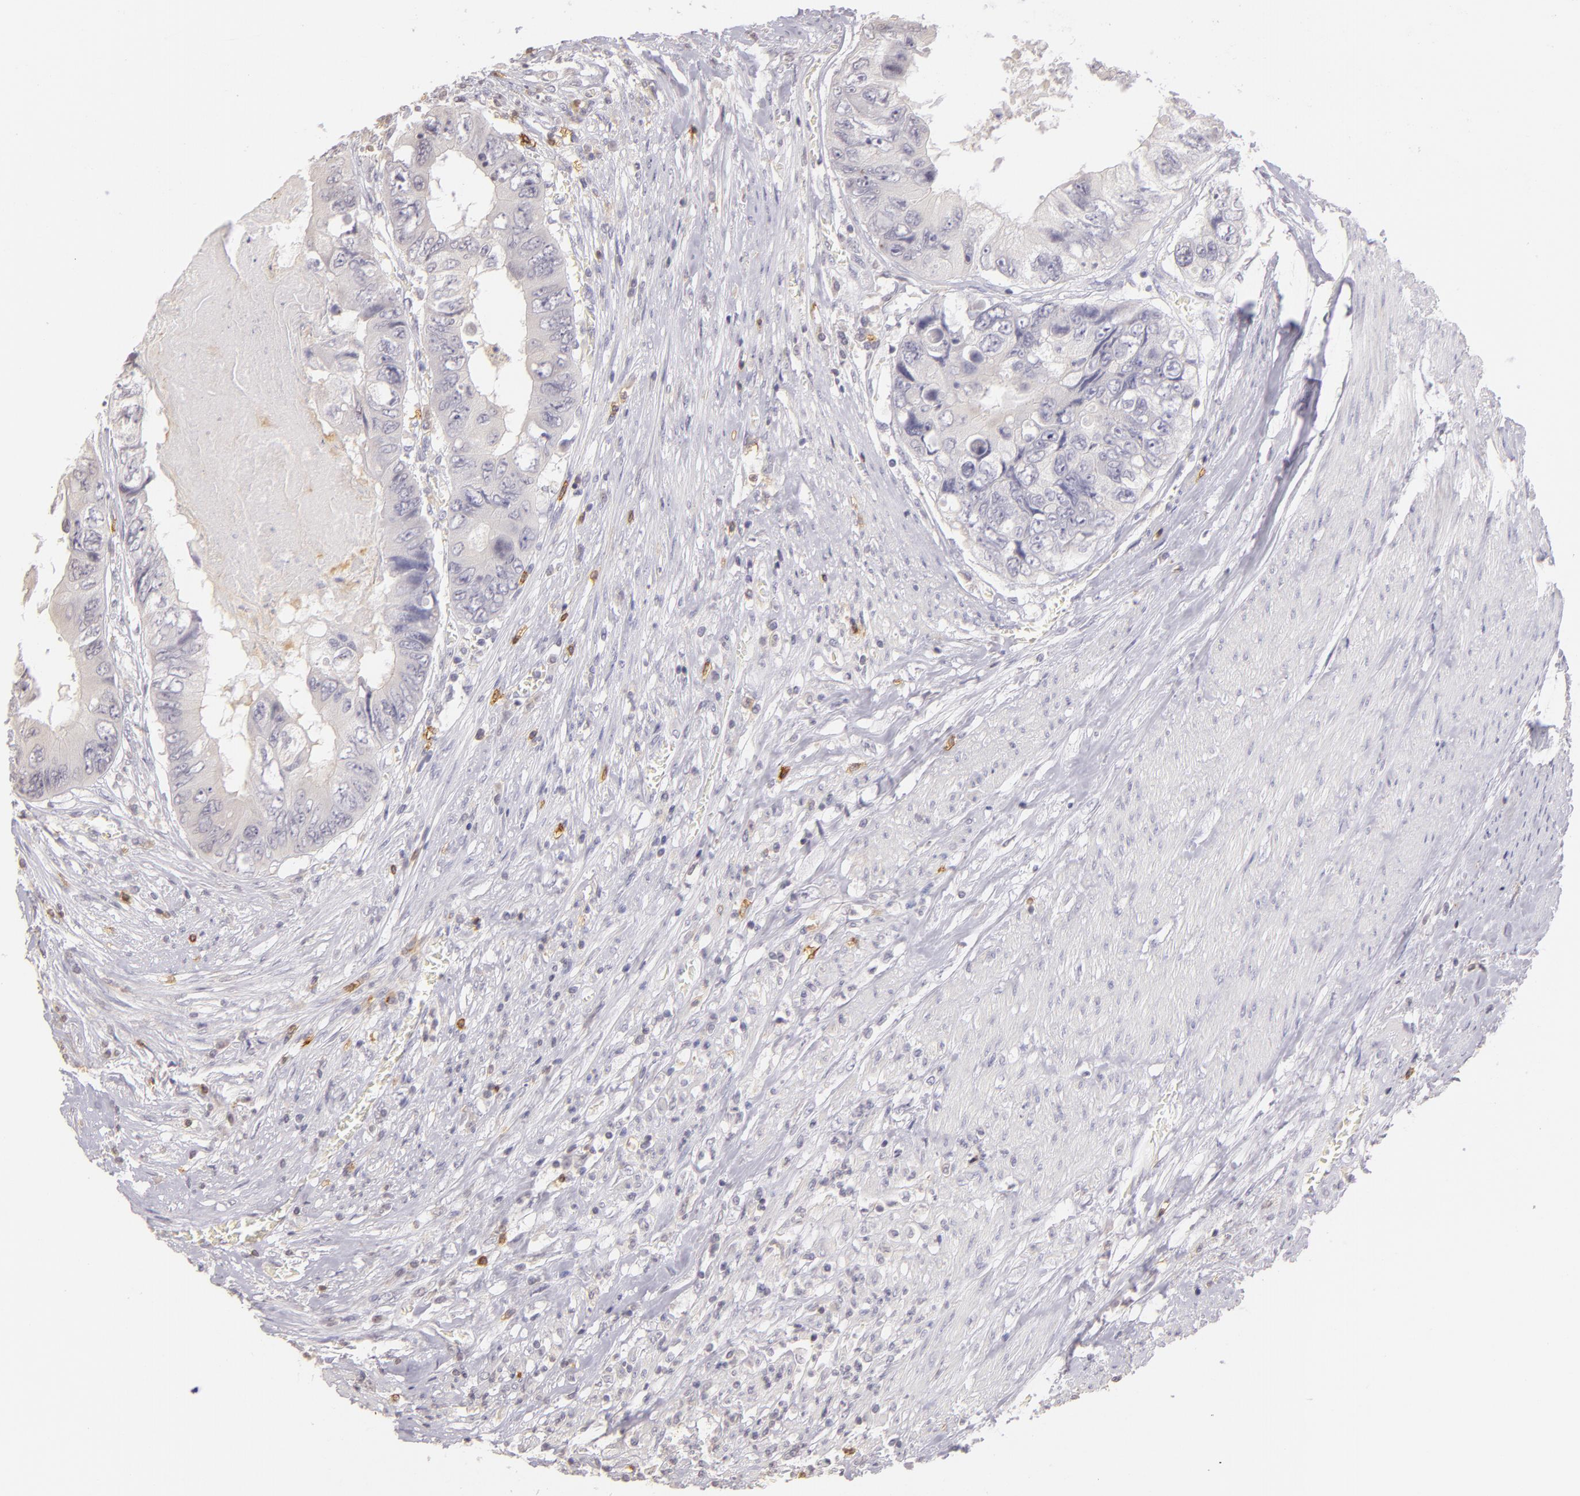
{"staining": {"intensity": "negative", "quantity": "none", "location": "none"}, "tissue": "colorectal cancer", "cell_type": "Tumor cells", "image_type": "cancer", "snomed": [{"axis": "morphology", "description": "Adenocarcinoma, NOS"}, {"axis": "topography", "description": "Rectum"}], "caption": "Tumor cells show no significant protein positivity in colorectal adenocarcinoma.", "gene": "IL2RA", "patient": {"sex": "female", "age": 82}}